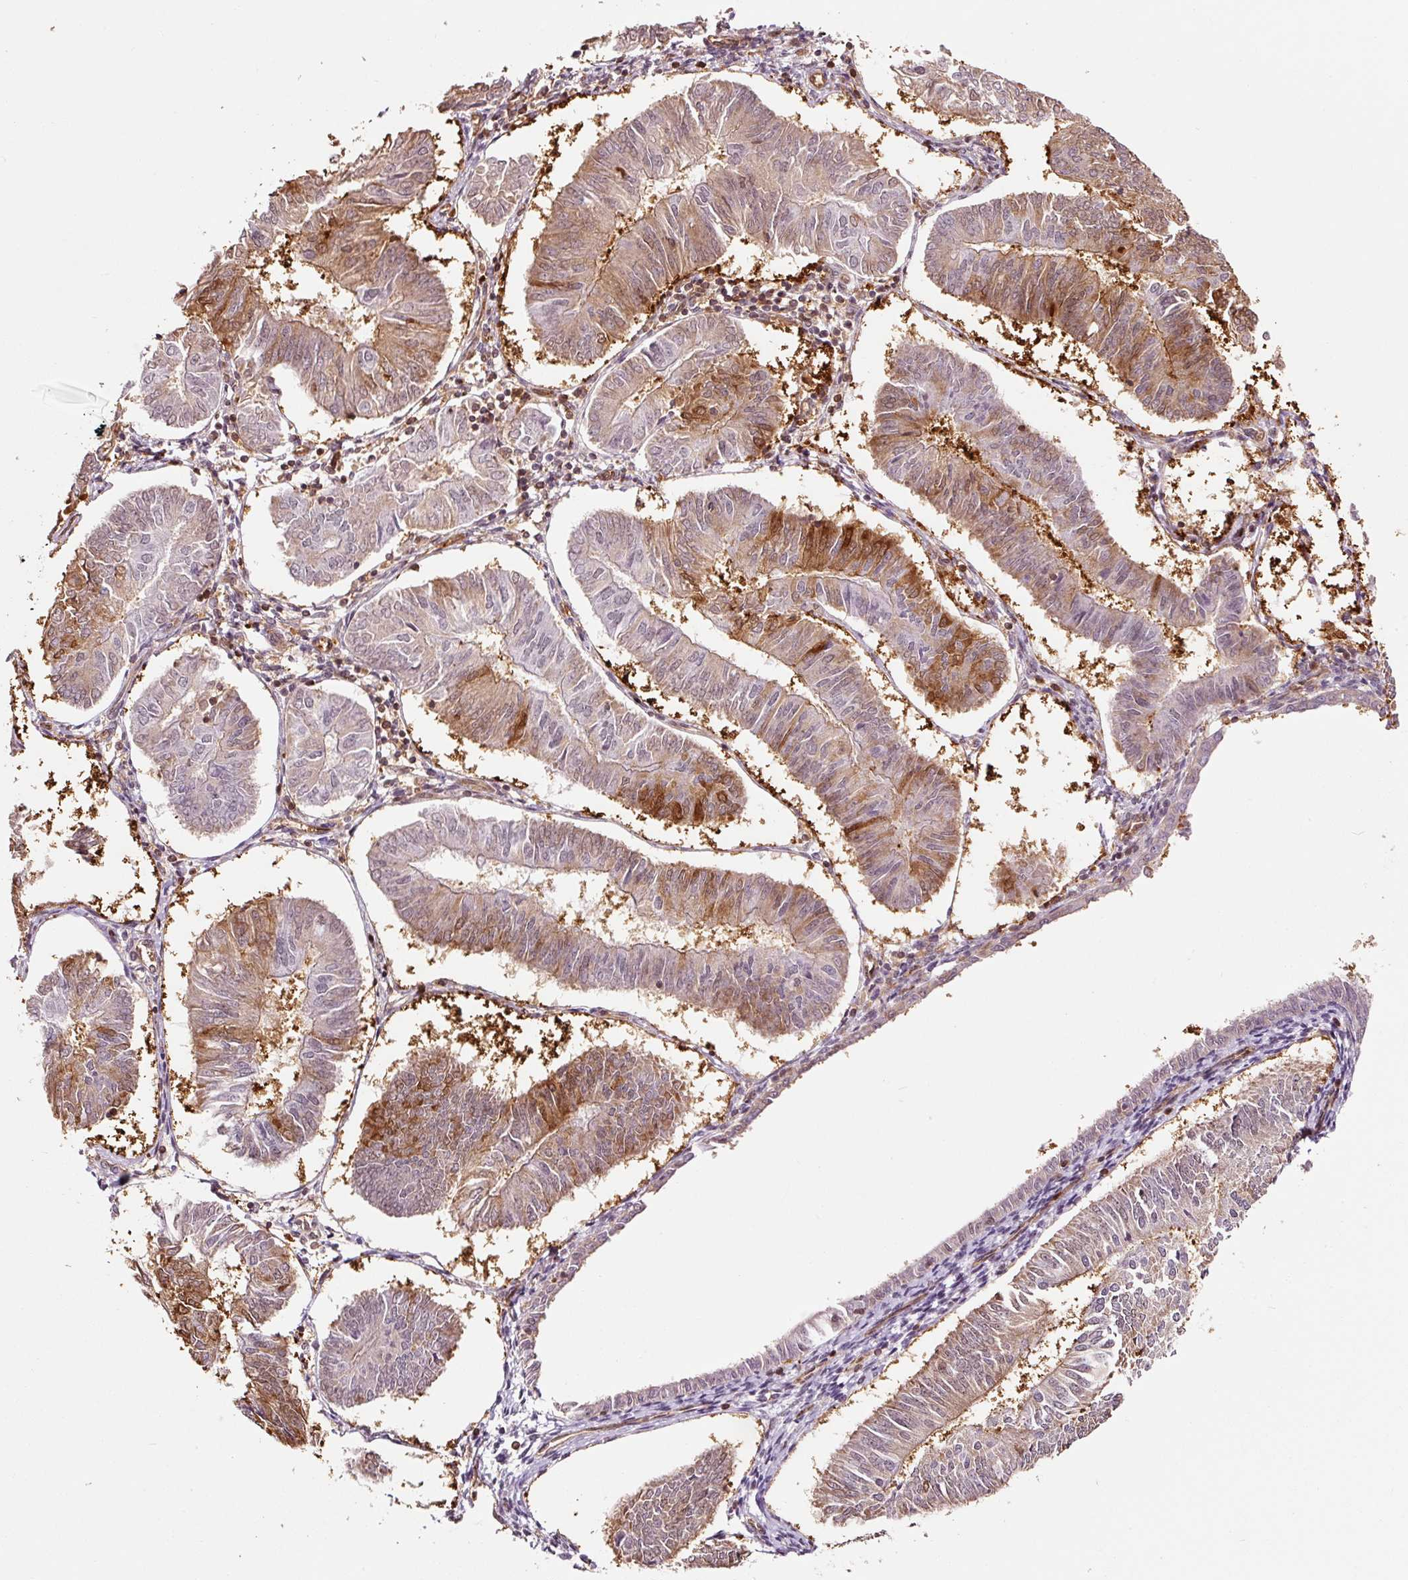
{"staining": {"intensity": "moderate", "quantity": "25%-75%", "location": "cytoplasmic/membranous,nuclear"}, "tissue": "endometrial cancer", "cell_type": "Tumor cells", "image_type": "cancer", "snomed": [{"axis": "morphology", "description": "Adenocarcinoma, NOS"}, {"axis": "topography", "description": "Endometrium"}], "caption": "Human endometrial adenocarcinoma stained with a brown dye demonstrates moderate cytoplasmic/membranous and nuclear positive expression in about 25%-75% of tumor cells.", "gene": "FBXL14", "patient": {"sex": "female", "age": 58}}